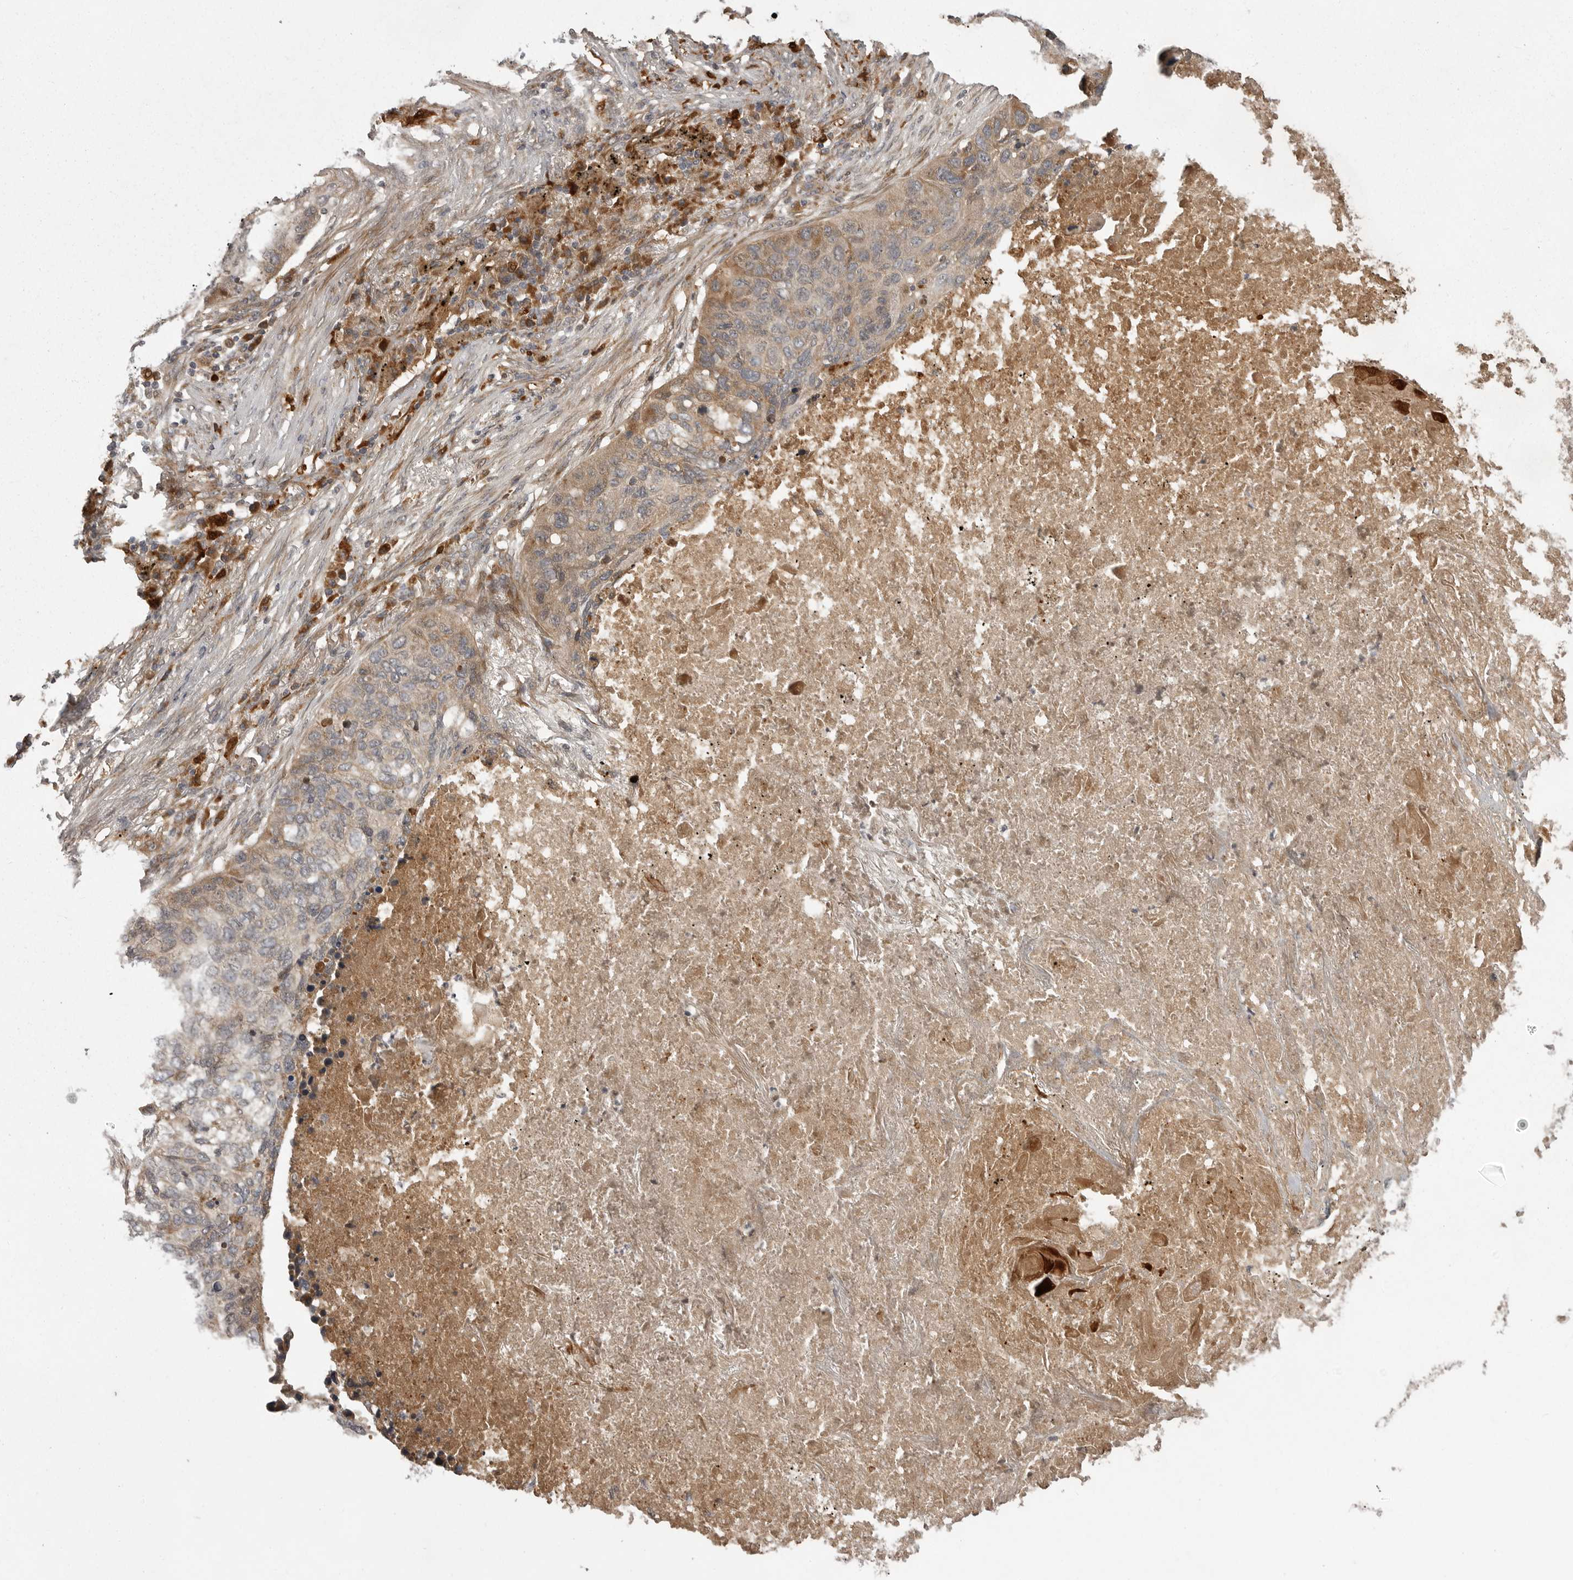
{"staining": {"intensity": "weak", "quantity": ">75%", "location": "cytoplasmic/membranous"}, "tissue": "lung cancer", "cell_type": "Tumor cells", "image_type": "cancer", "snomed": [{"axis": "morphology", "description": "Squamous cell carcinoma, NOS"}, {"axis": "topography", "description": "Lung"}], "caption": "DAB immunohistochemical staining of lung squamous cell carcinoma displays weak cytoplasmic/membranous protein positivity in approximately >75% of tumor cells.", "gene": "GPR31", "patient": {"sex": "female", "age": 63}}